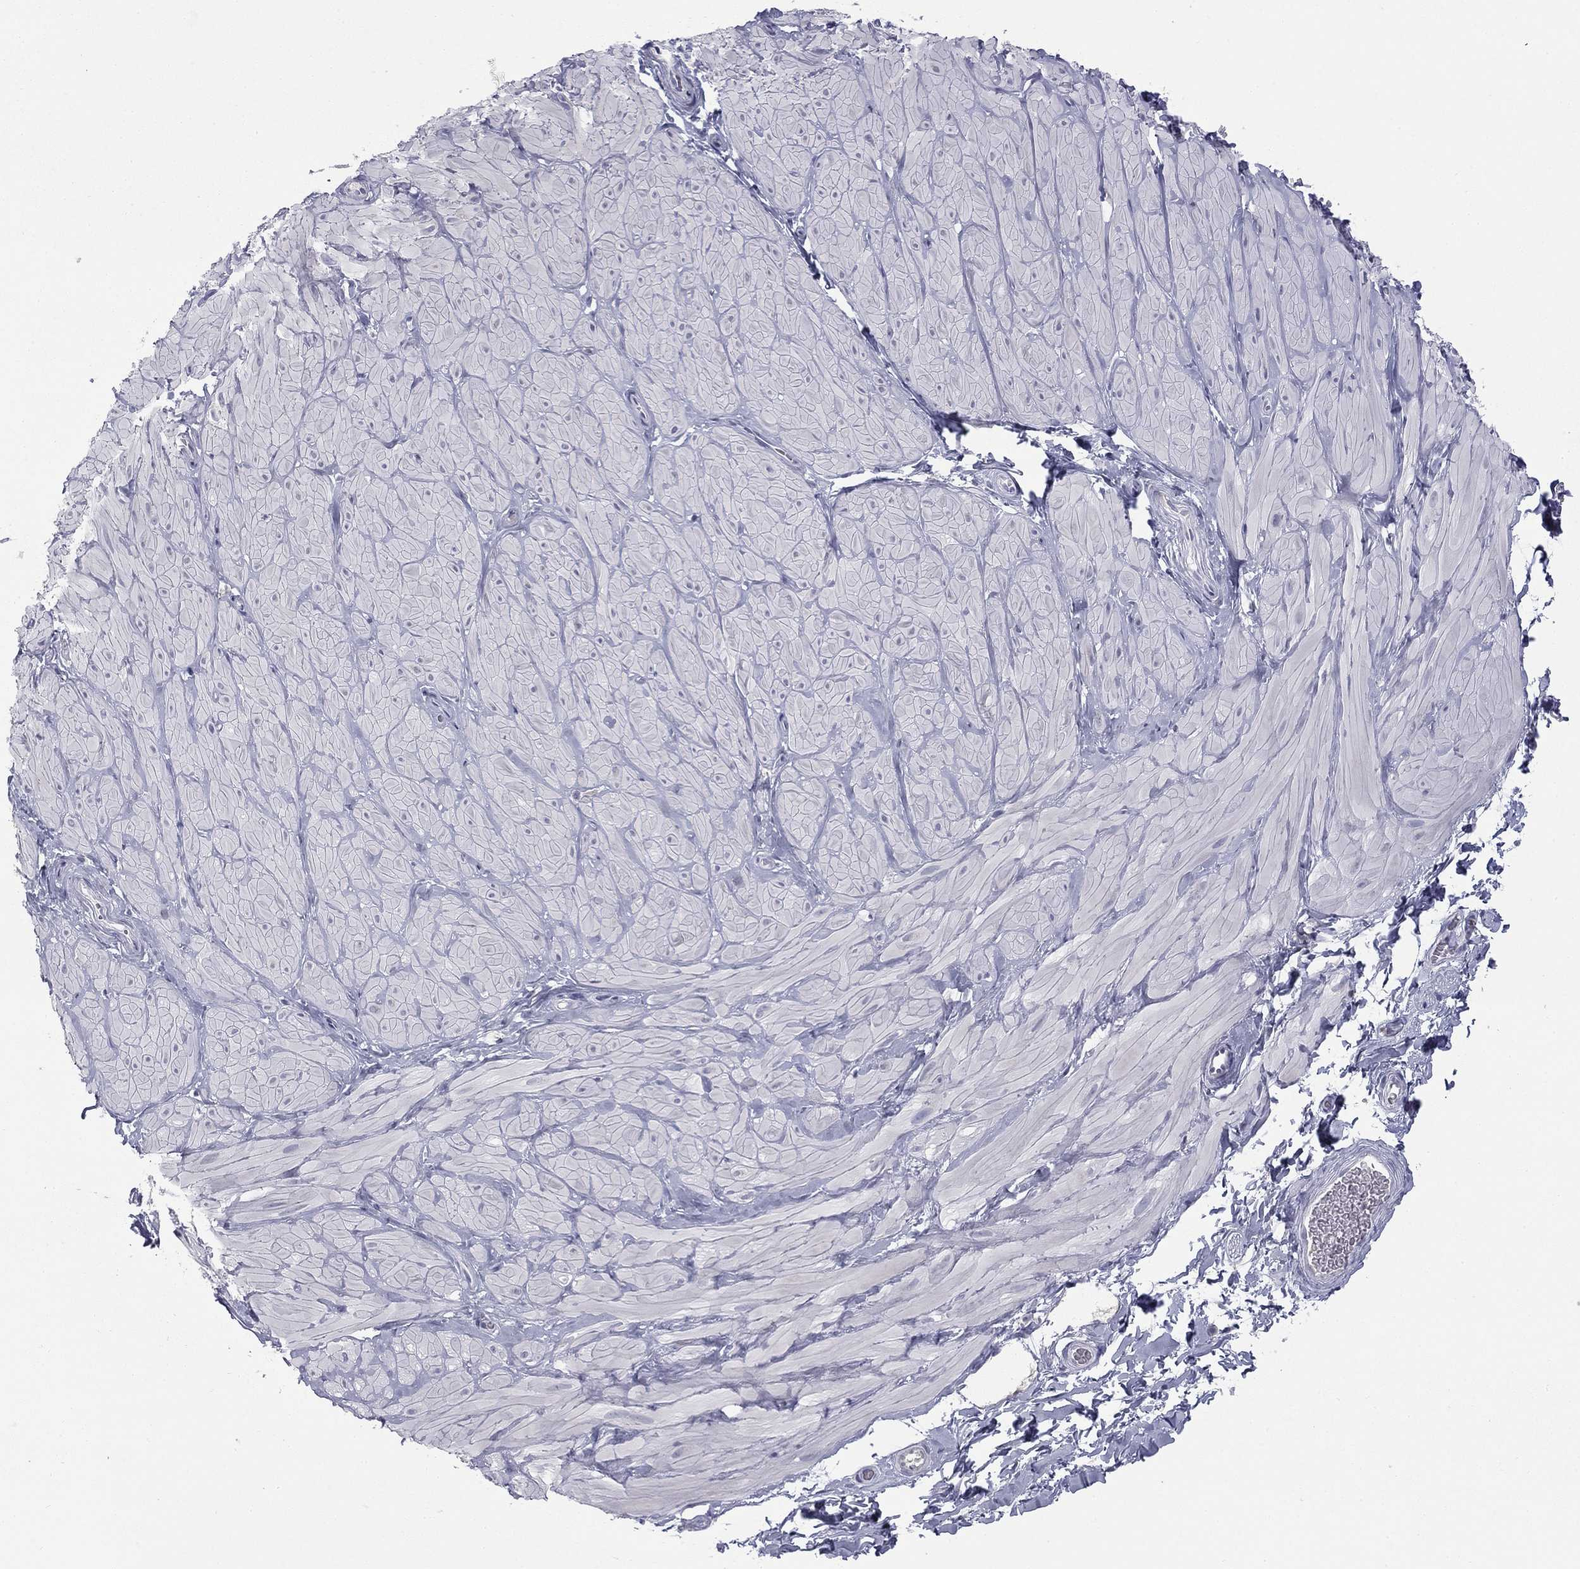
{"staining": {"intensity": "negative", "quantity": "none", "location": "none"}, "tissue": "adipose tissue", "cell_type": "Adipocytes", "image_type": "normal", "snomed": [{"axis": "morphology", "description": "Normal tissue, NOS"}, {"axis": "topography", "description": "Smooth muscle"}, {"axis": "topography", "description": "Peripheral nerve tissue"}], "caption": "Immunohistochemistry image of benign adipose tissue stained for a protein (brown), which demonstrates no positivity in adipocytes.", "gene": "TFAP2B", "patient": {"sex": "male", "age": 22}}